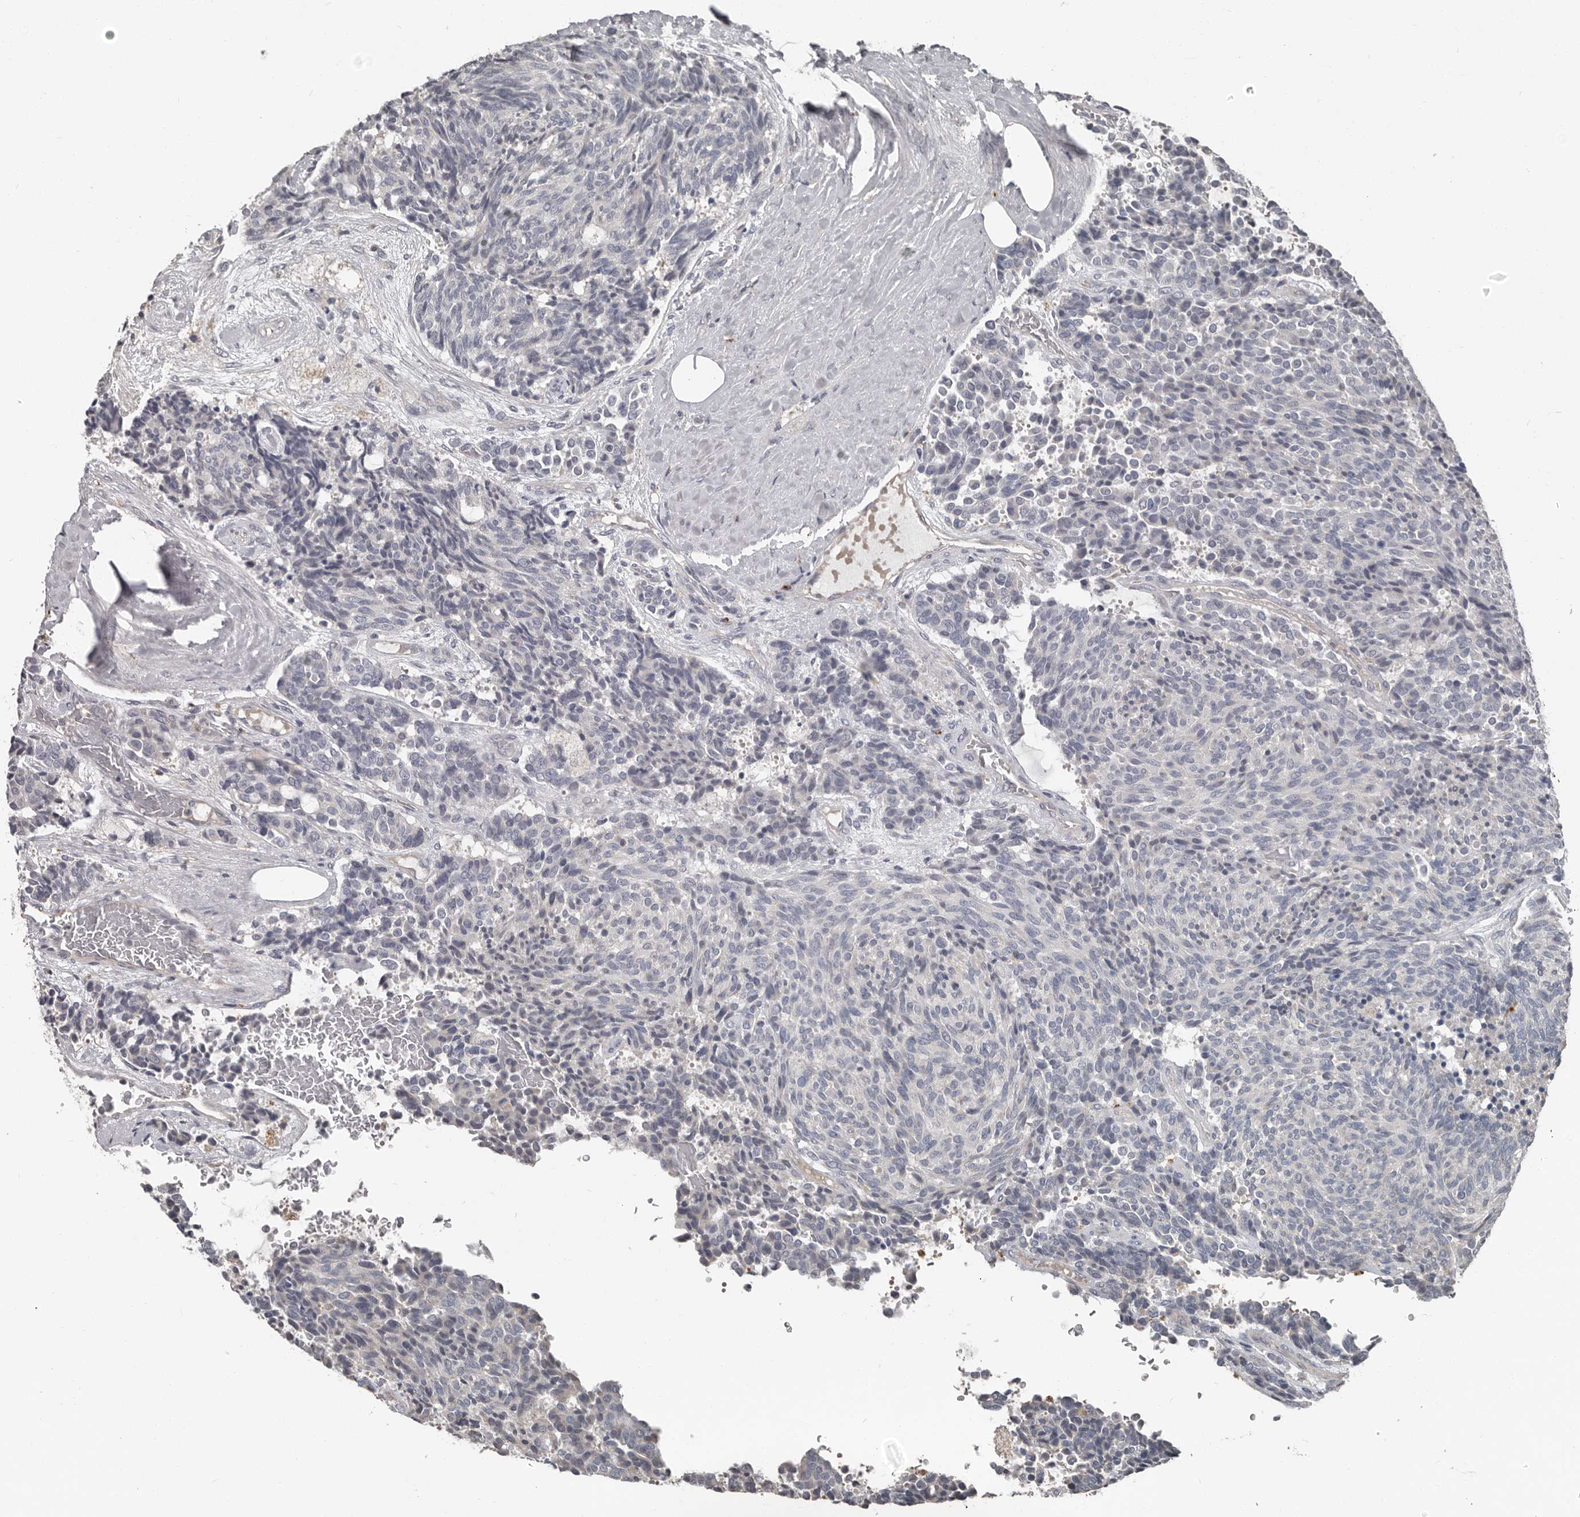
{"staining": {"intensity": "negative", "quantity": "none", "location": "none"}, "tissue": "carcinoid", "cell_type": "Tumor cells", "image_type": "cancer", "snomed": [{"axis": "morphology", "description": "Carcinoid, malignant, NOS"}, {"axis": "topography", "description": "Pancreas"}], "caption": "IHC of malignant carcinoid exhibits no positivity in tumor cells.", "gene": "CA6", "patient": {"sex": "female", "age": 54}}